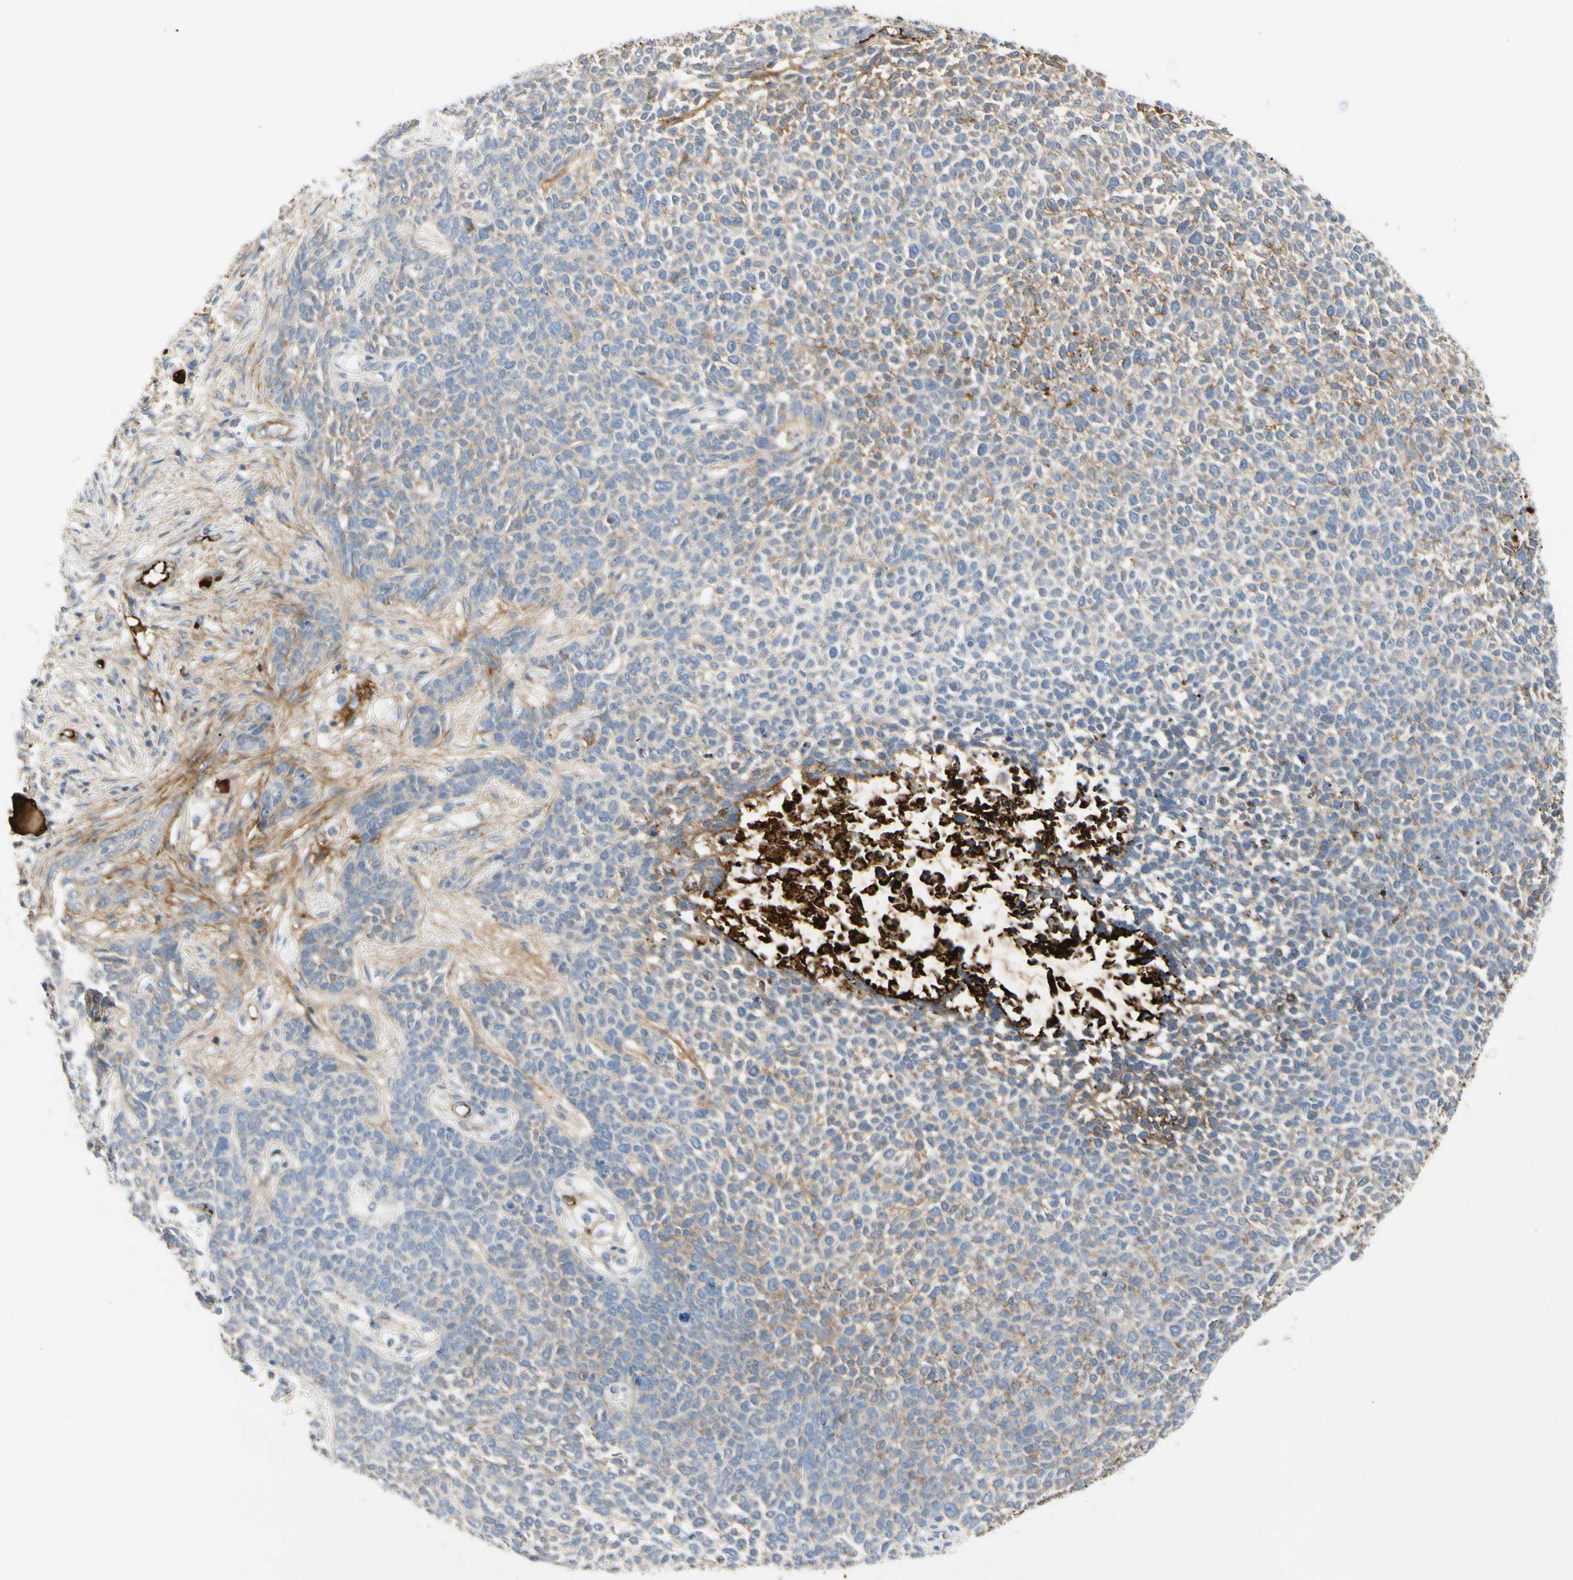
{"staining": {"intensity": "weak", "quantity": ">75%", "location": "cytoplasmic/membranous"}, "tissue": "skin cancer", "cell_type": "Tumor cells", "image_type": "cancer", "snomed": [{"axis": "morphology", "description": "Basal cell carcinoma"}, {"axis": "topography", "description": "Skin"}], "caption": "Basal cell carcinoma (skin) stained for a protein reveals weak cytoplasmic/membranous positivity in tumor cells.", "gene": "FGB", "patient": {"sex": "female", "age": 84}}